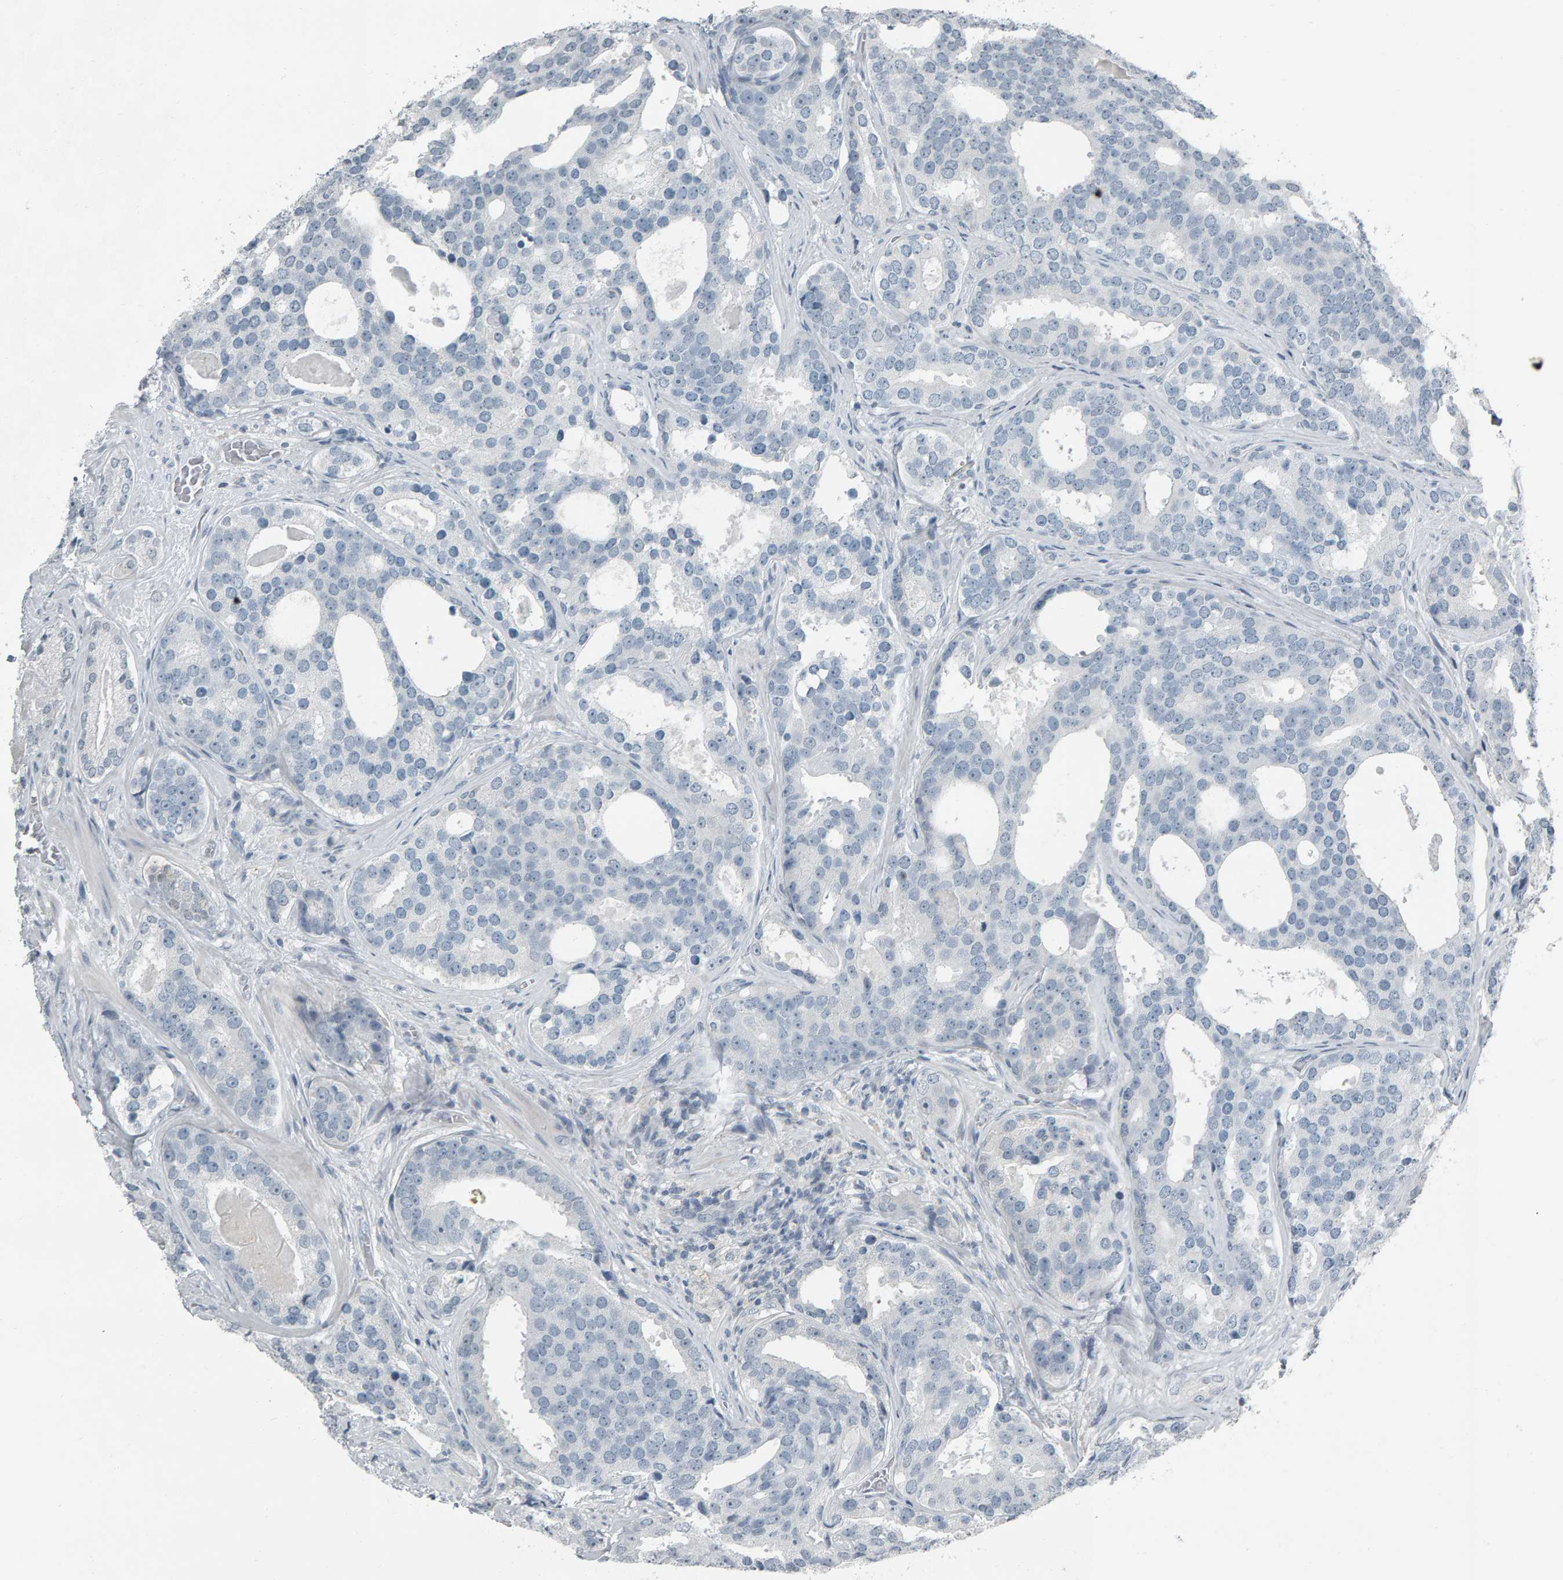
{"staining": {"intensity": "negative", "quantity": "none", "location": "none"}, "tissue": "prostate cancer", "cell_type": "Tumor cells", "image_type": "cancer", "snomed": [{"axis": "morphology", "description": "Adenocarcinoma, High grade"}, {"axis": "topography", "description": "Prostate"}], "caption": "This is an immunohistochemistry (IHC) photomicrograph of human adenocarcinoma (high-grade) (prostate). There is no positivity in tumor cells.", "gene": "PYY", "patient": {"sex": "male", "age": 60}}